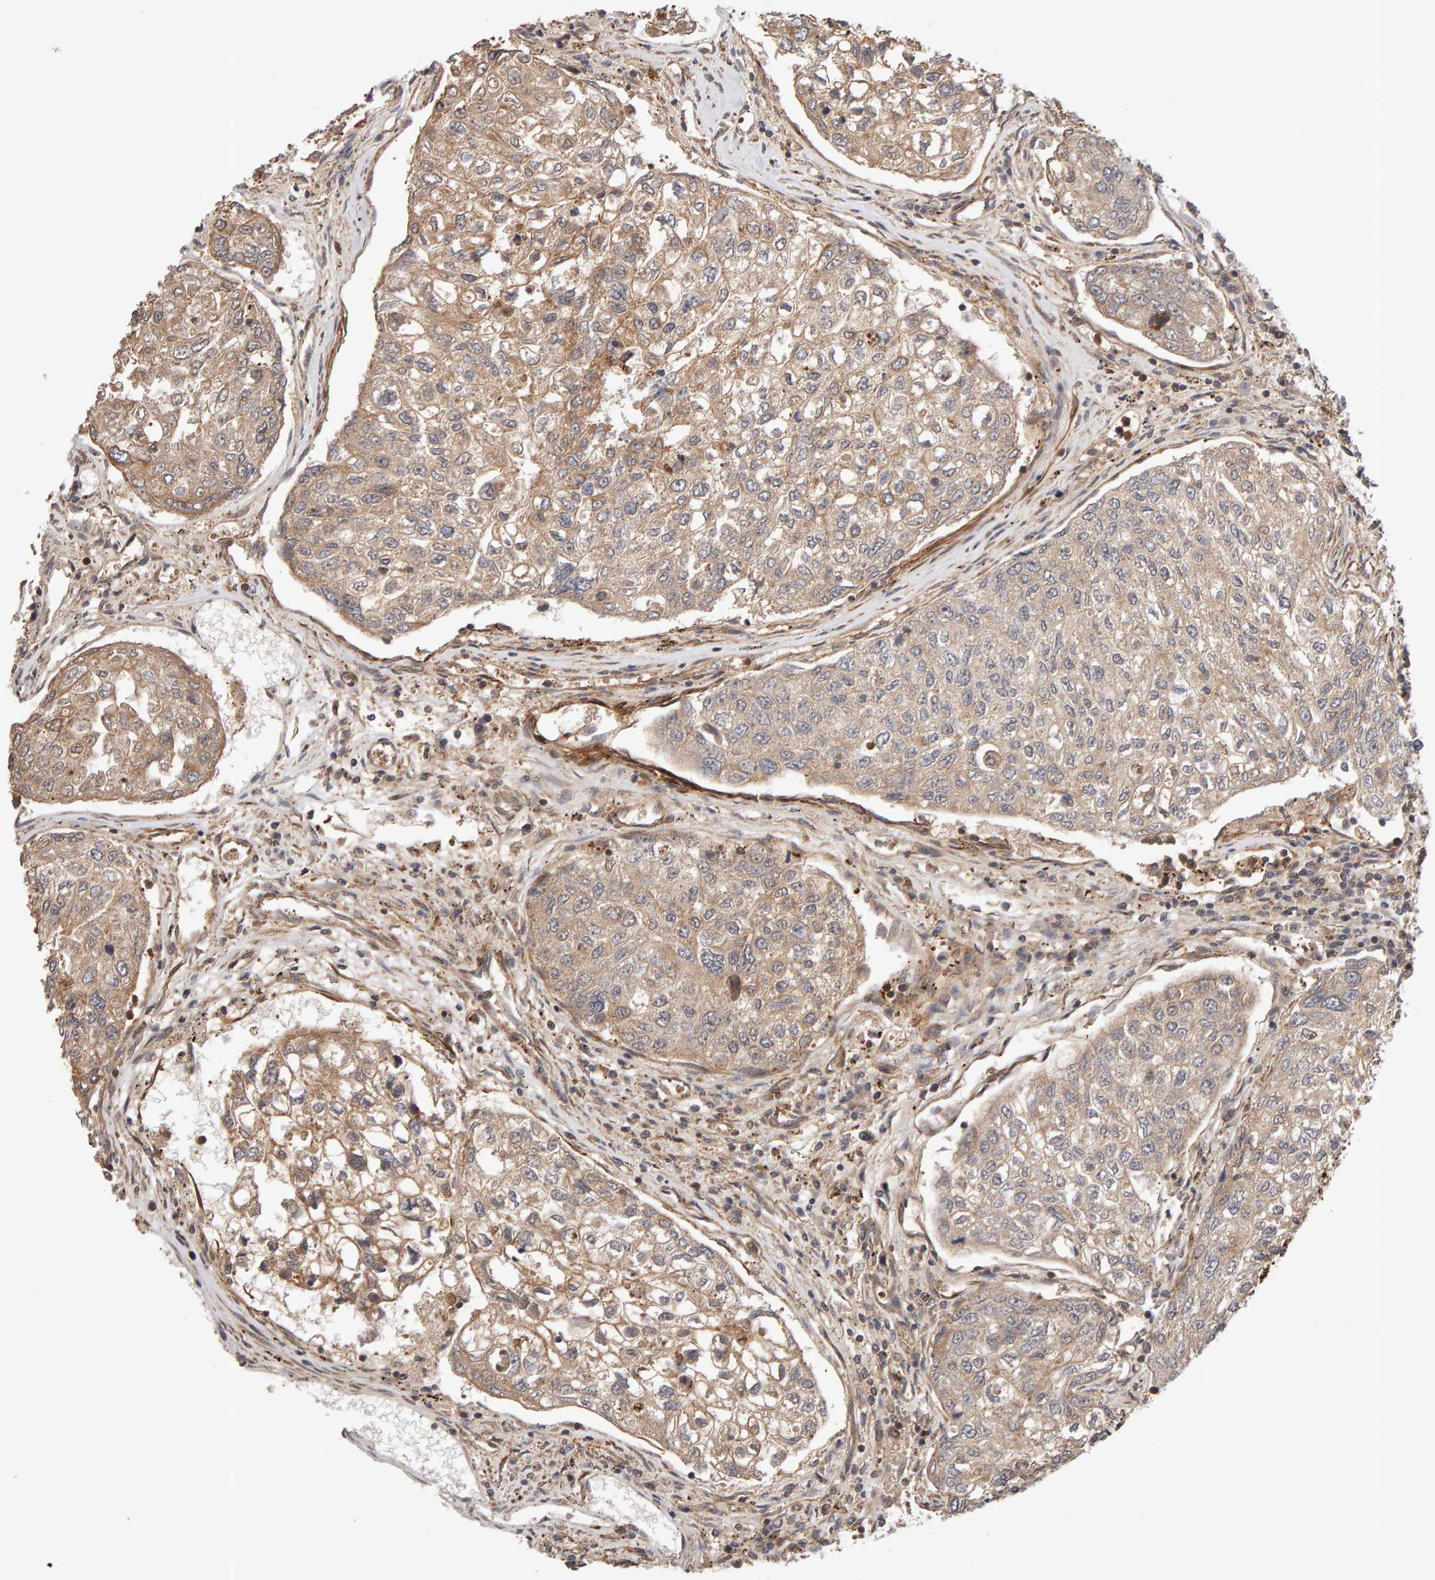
{"staining": {"intensity": "weak", "quantity": ">75%", "location": "cytoplasmic/membranous"}, "tissue": "urothelial cancer", "cell_type": "Tumor cells", "image_type": "cancer", "snomed": [{"axis": "morphology", "description": "Urothelial carcinoma, High grade"}, {"axis": "topography", "description": "Lymph node"}, {"axis": "topography", "description": "Urinary bladder"}], "caption": "Urothelial cancer stained with IHC exhibits weak cytoplasmic/membranous expression in approximately >75% of tumor cells.", "gene": "SYNRG", "patient": {"sex": "male", "age": 51}}